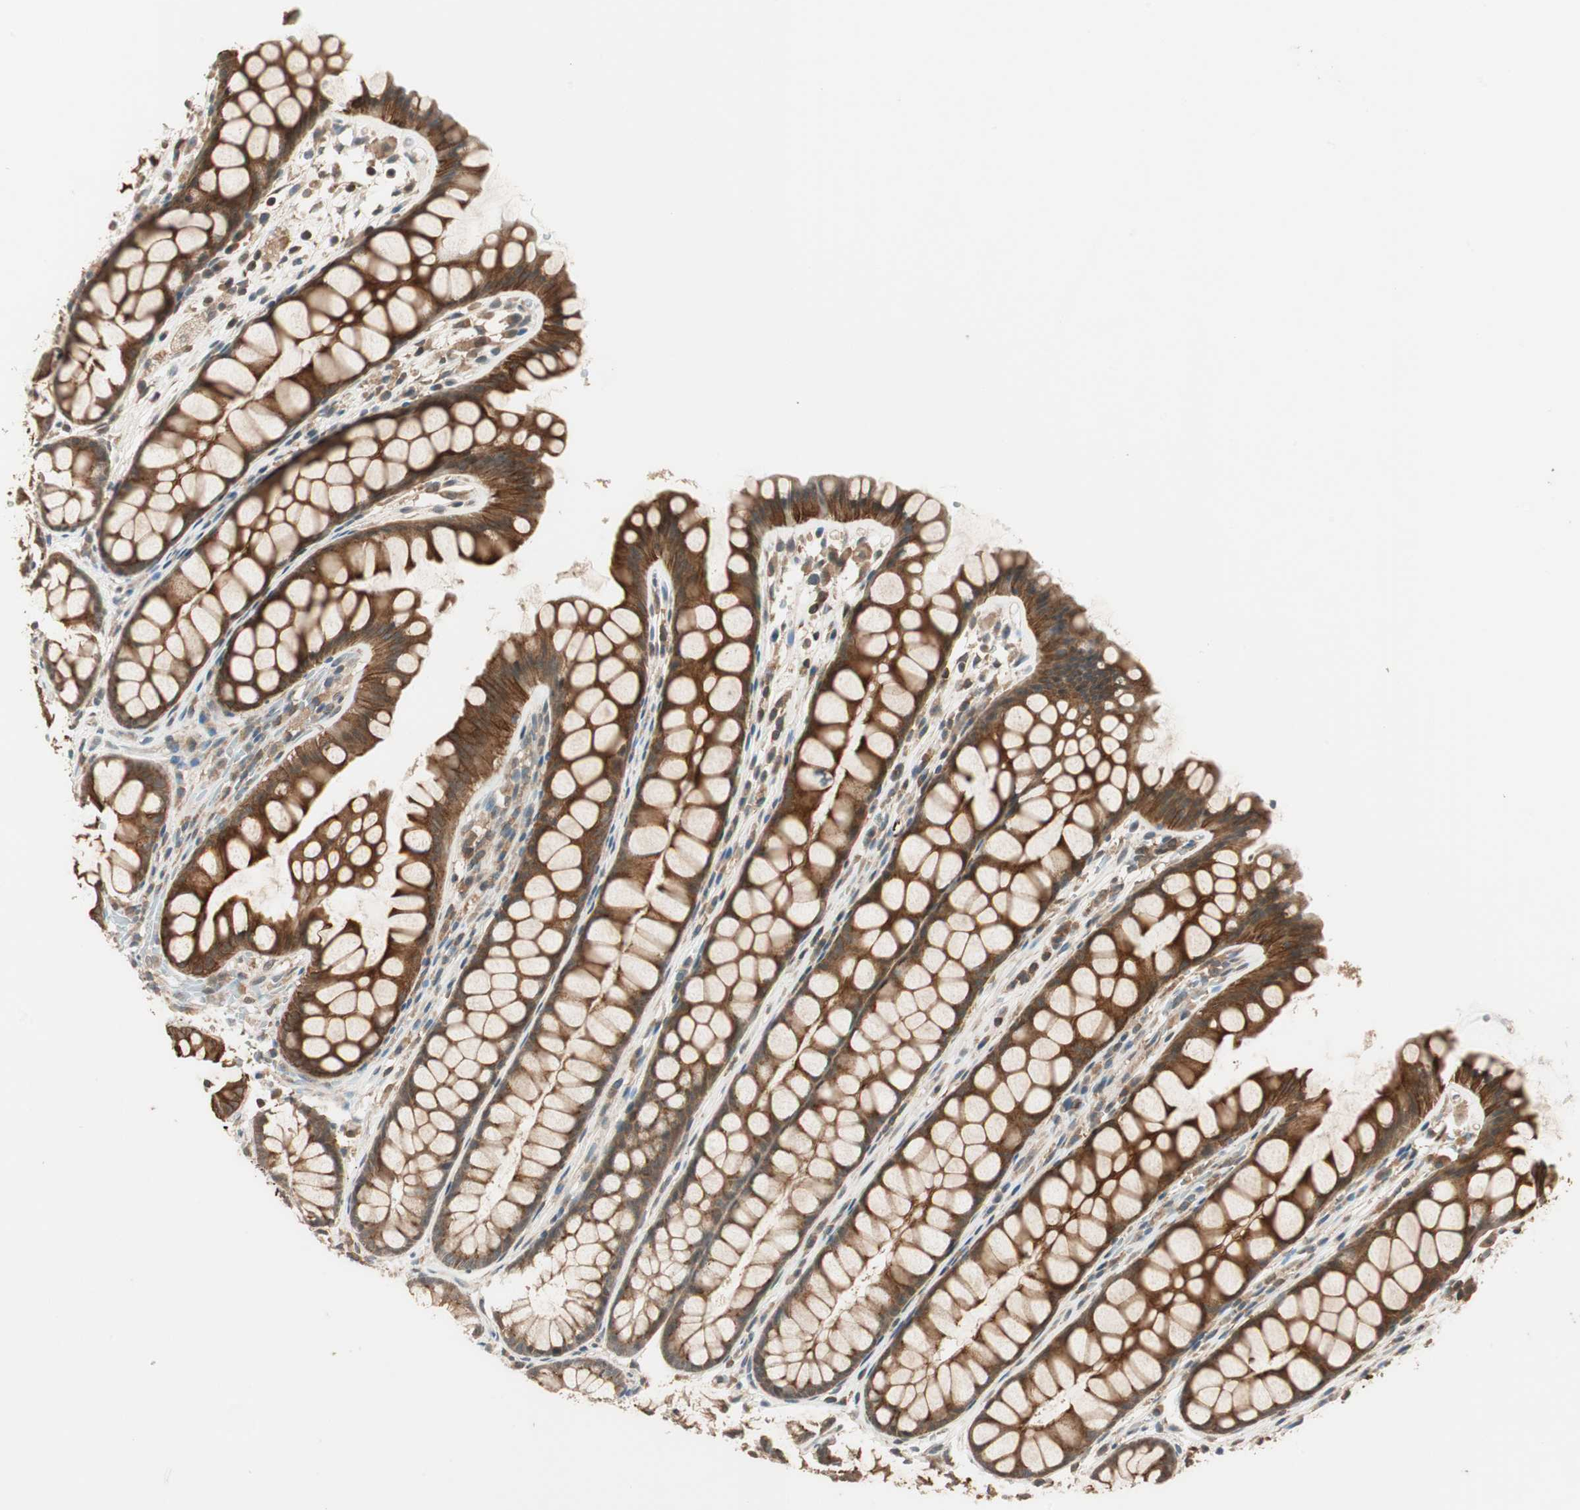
{"staining": {"intensity": "weak", "quantity": ">75%", "location": "cytoplasmic/membranous"}, "tissue": "colon", "cell_type": "Endothelial cells", "image_type": "normal", "snomed": [{"axis": "morphology", "description": "Normal tissue, NOS"}, {"axis": "topography", "description": "Colon"}], "caption": "Weak cytoplasmic/membranous expression is identified in about >75% of endothelial cells in unremarkable colon.", "gene": "TRIM21", "patient": {"sex": "female", "age": 55}}